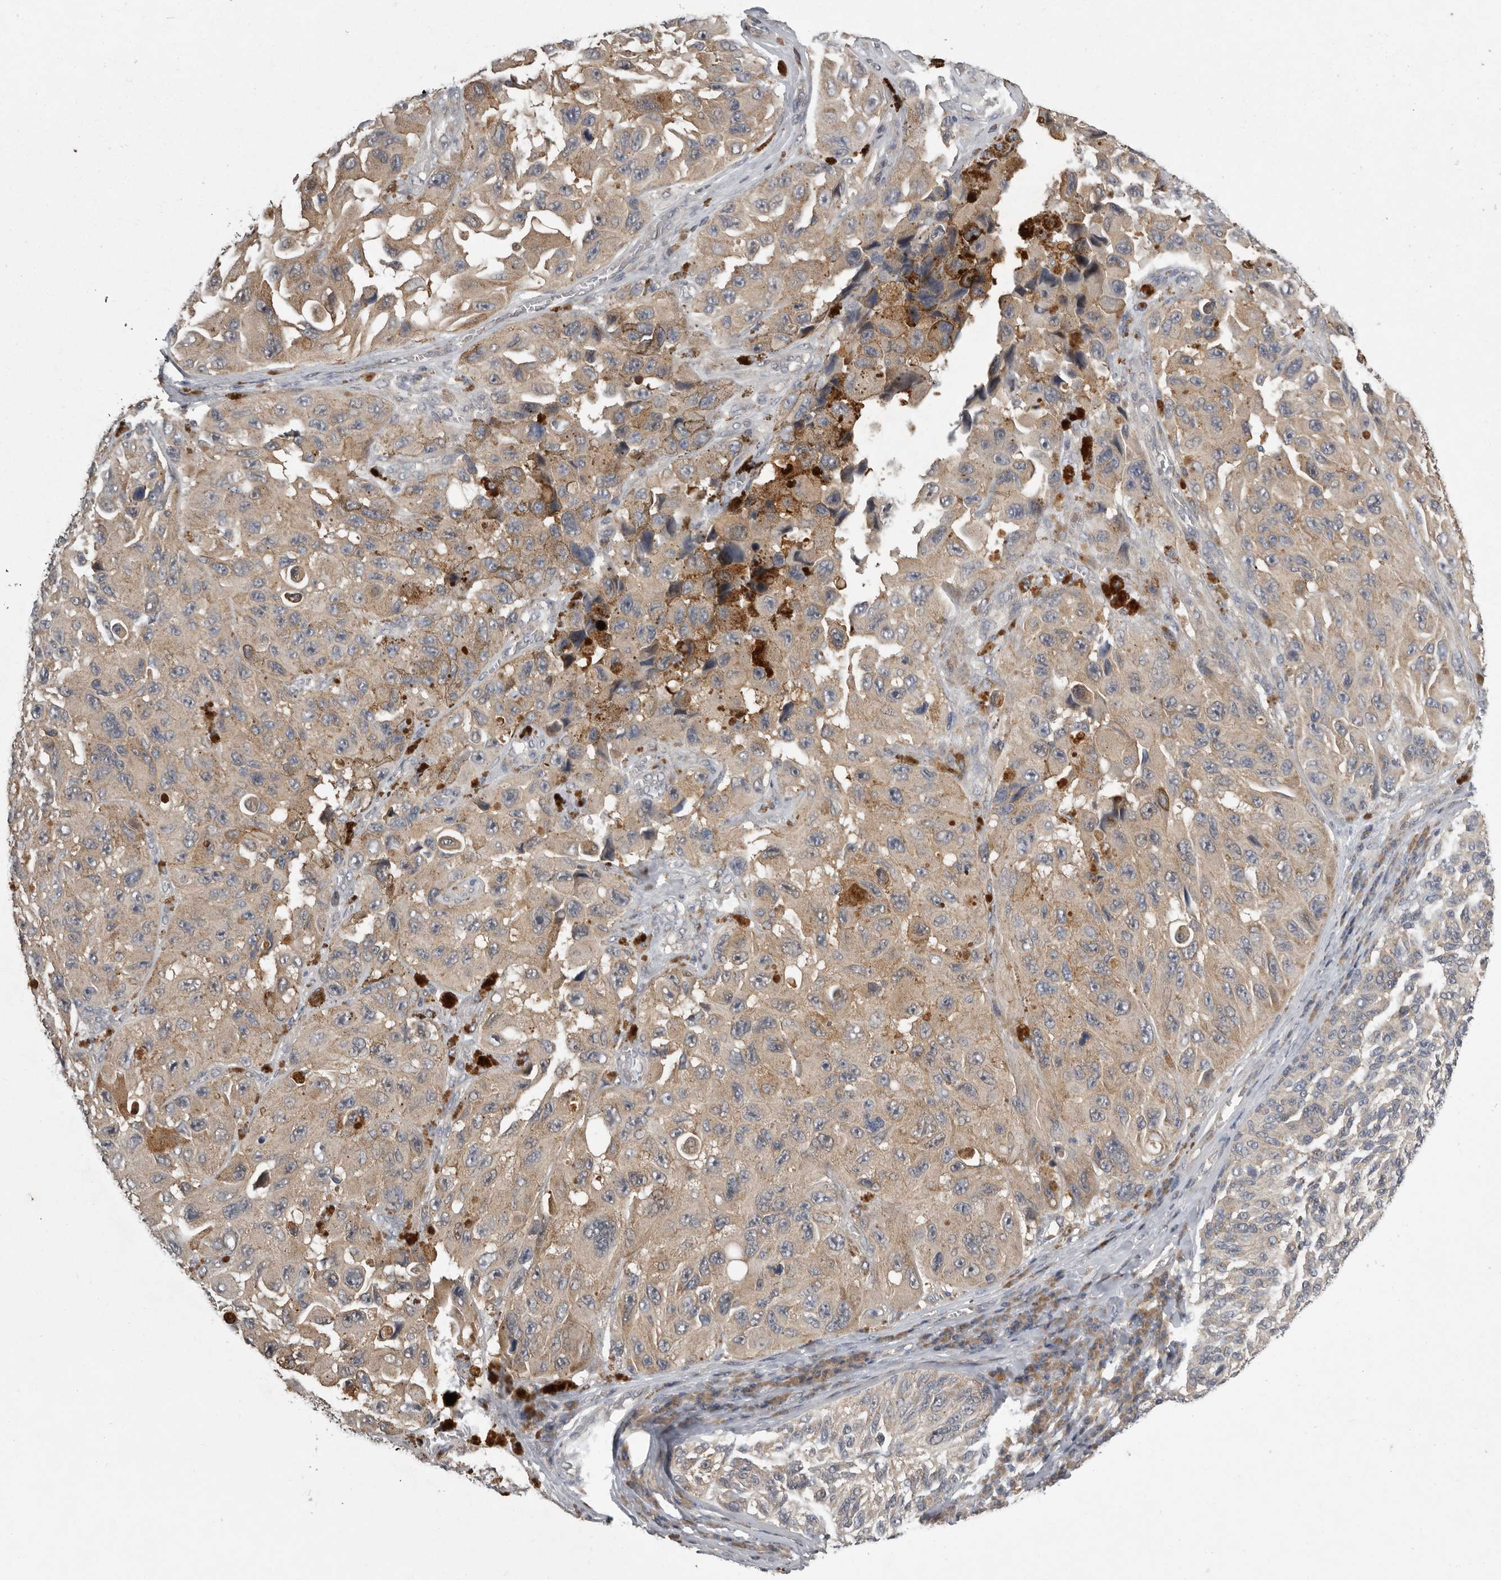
{"staining": {"intensity": "weak", "quantity": "25%-75%", "location": "cytoplasmic/membranous"}, "tissue": "melanoma", "cell_type": "Tumor cells", "image_type": "cancer", "snomed": [{"axis": "morphology", "description": "Malignant melanoma, NOS"}, {"axis": "topography", "description": "Skin"}], "caption": "Immunohistochemistry (IHC) of malignant melanoma displays low levels of weak cytoplasmic/membranous staining in approximately 25%-75% of tumor cells. (Brightfield microscopy of DAB IHC at high magnification).", "gene": "RALGPS2", "patient": {"sex": "female", "age": 73}}